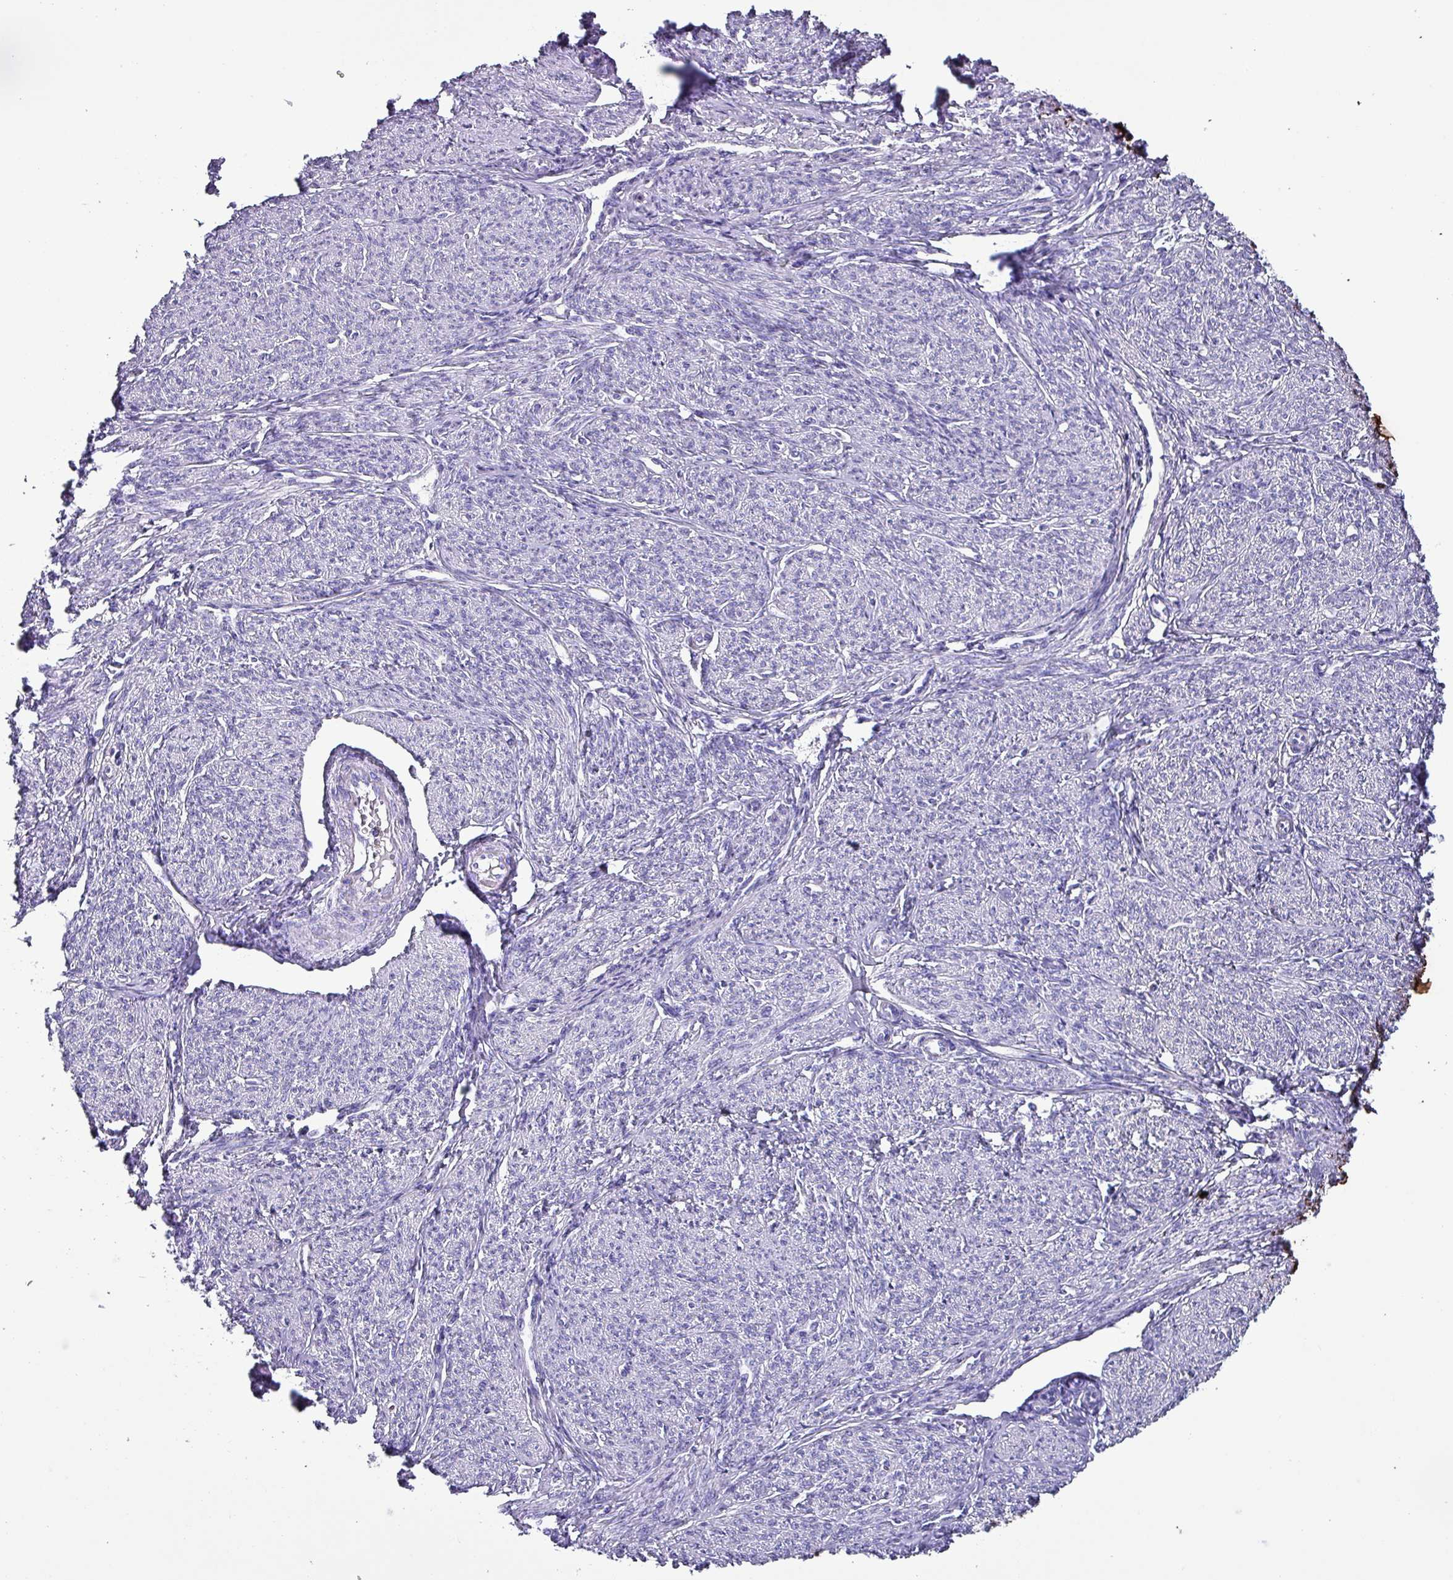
{"staining": {"intensity": "negative", "quantity": "none", "location": "none"}, "tissue": "smooth muscle", "cell_type": "Smooth muscle cells", "image_type": "normal", "snomed": [{"axis": "morphology", "description": "Normal tissue, NOS"}, {"axis": "topography", "description": "Smooth muscle"}], "caption": "High power microscopy micrograph of an immunohistochemistry image of unremarkable smooth muscle, revealing no significant staining in smooth muscle cells. (DAB (3,3'-diaminobenzidine) immunohistochemistry with hematoxylin counter stain).", "gene": "KRT6A", "patient": {"sex": "female", "age": 65}}